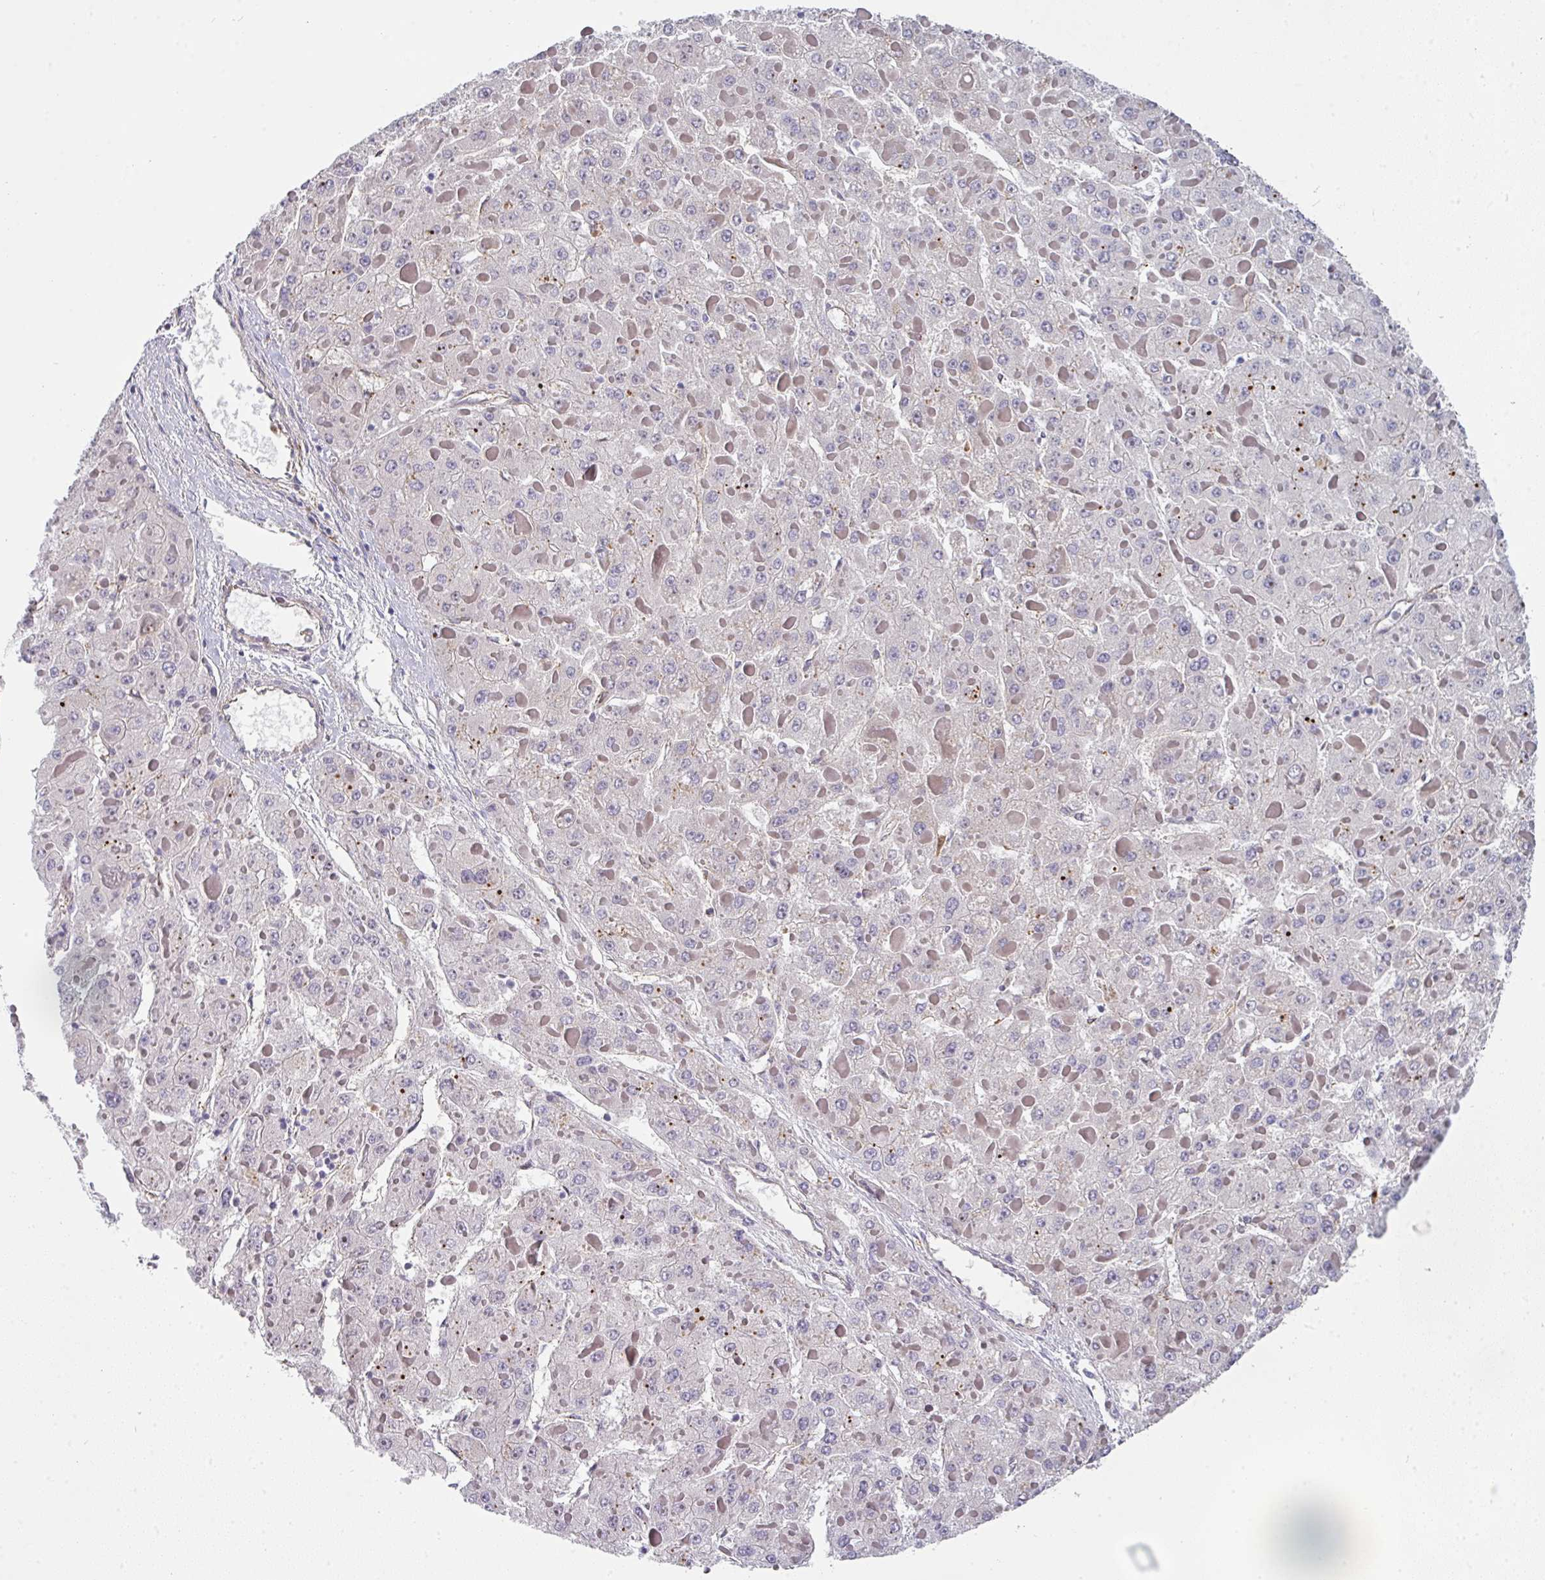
{"staining": {"intensity": "negative", "quantity": "none", "location": "none"}, "tissue": "liver cancer", "cell_type": "Tumor cells", "image_type": "cancer", "snomed": [{"axis": "morphology", "description": "Carcinoma, Hepatocellular, NOS"}, {"axis": "topography", "description": "Liver"}], "caption": "Human hepatocellular carcinoma (liver) stained for a protein using immunohistochemistry reveals no staining in tumor cells.", "gene": "BEND5", "patient": {"sex": "female", "age": 73}}